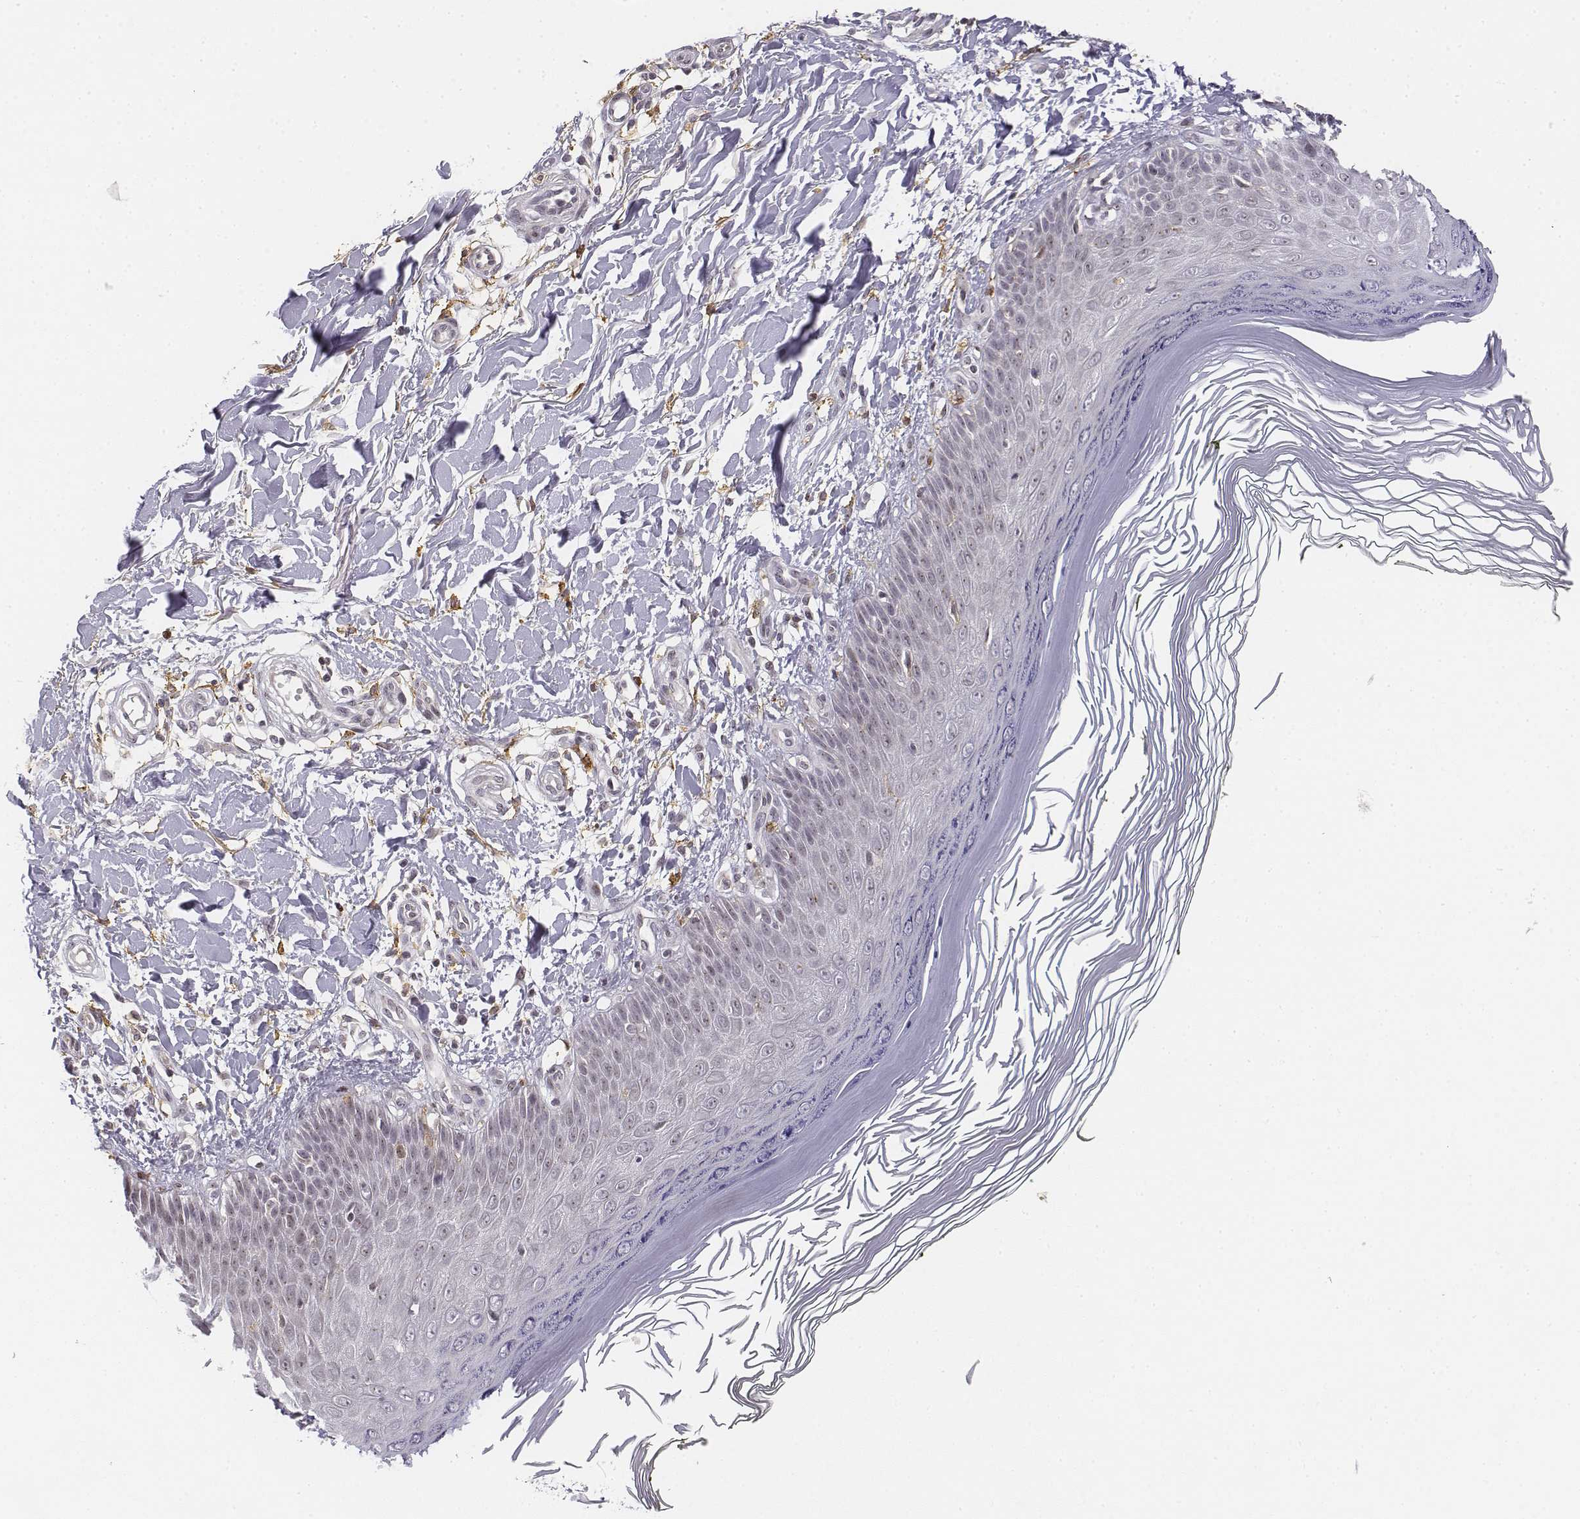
{"staining": {"intensity": "negative", "quantity": "none", "location": "none"}, "tissue": "skin", "cell_type": "Fibroblasts", "image_type": "normal", "snomed": [{"axis": "morphology", "description": "Normal tissue, NOS"}, {"axis": "topography", "description": "Skin"}], "caption": "Fibroblasts are negative for brown protein staining in benign skin.", "gene": "CD14", "patient": {"sex": "female", "age": 62}}